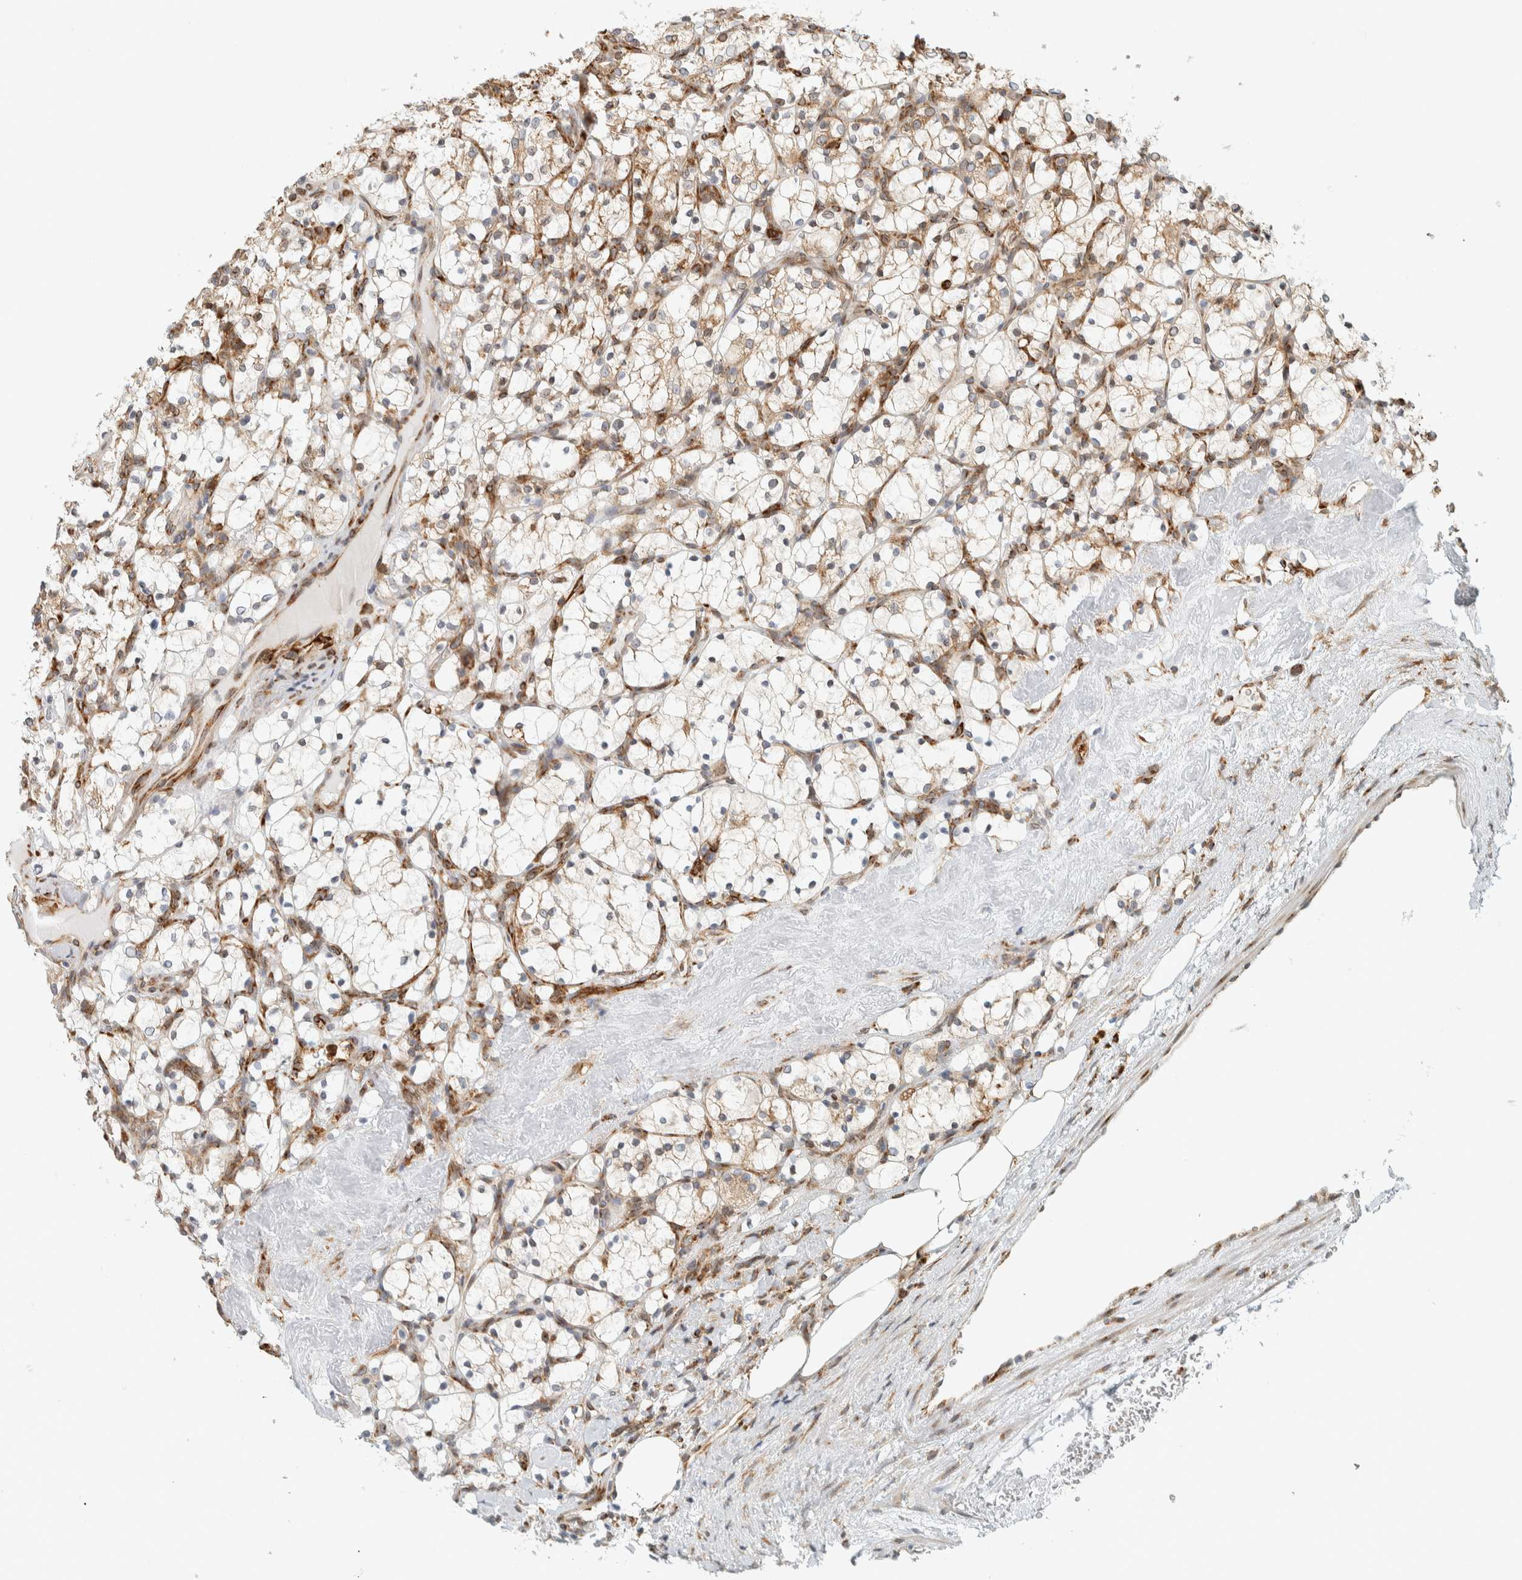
{"staining": {"intensity": "weak", "quantity": ">75%", "location": "cytoplasmic/membranous"}, "tissue": "renal cancer", "cell_type": "Tumor cells", "image_type": "cancer", "snomed": [{"axis": "morphology", "description": "Adenocarcinoma, NOS"}, {"axis": "topography", "description": "Kidney"}], "caption": "This is a micrograph of IHC staining of renal adenocarcinoma, which shows weak expression in the cytoplasmic/membranous of tumor cells.", "gene": "LLGL2", "patient": {"sex": "female", "age": 69}}